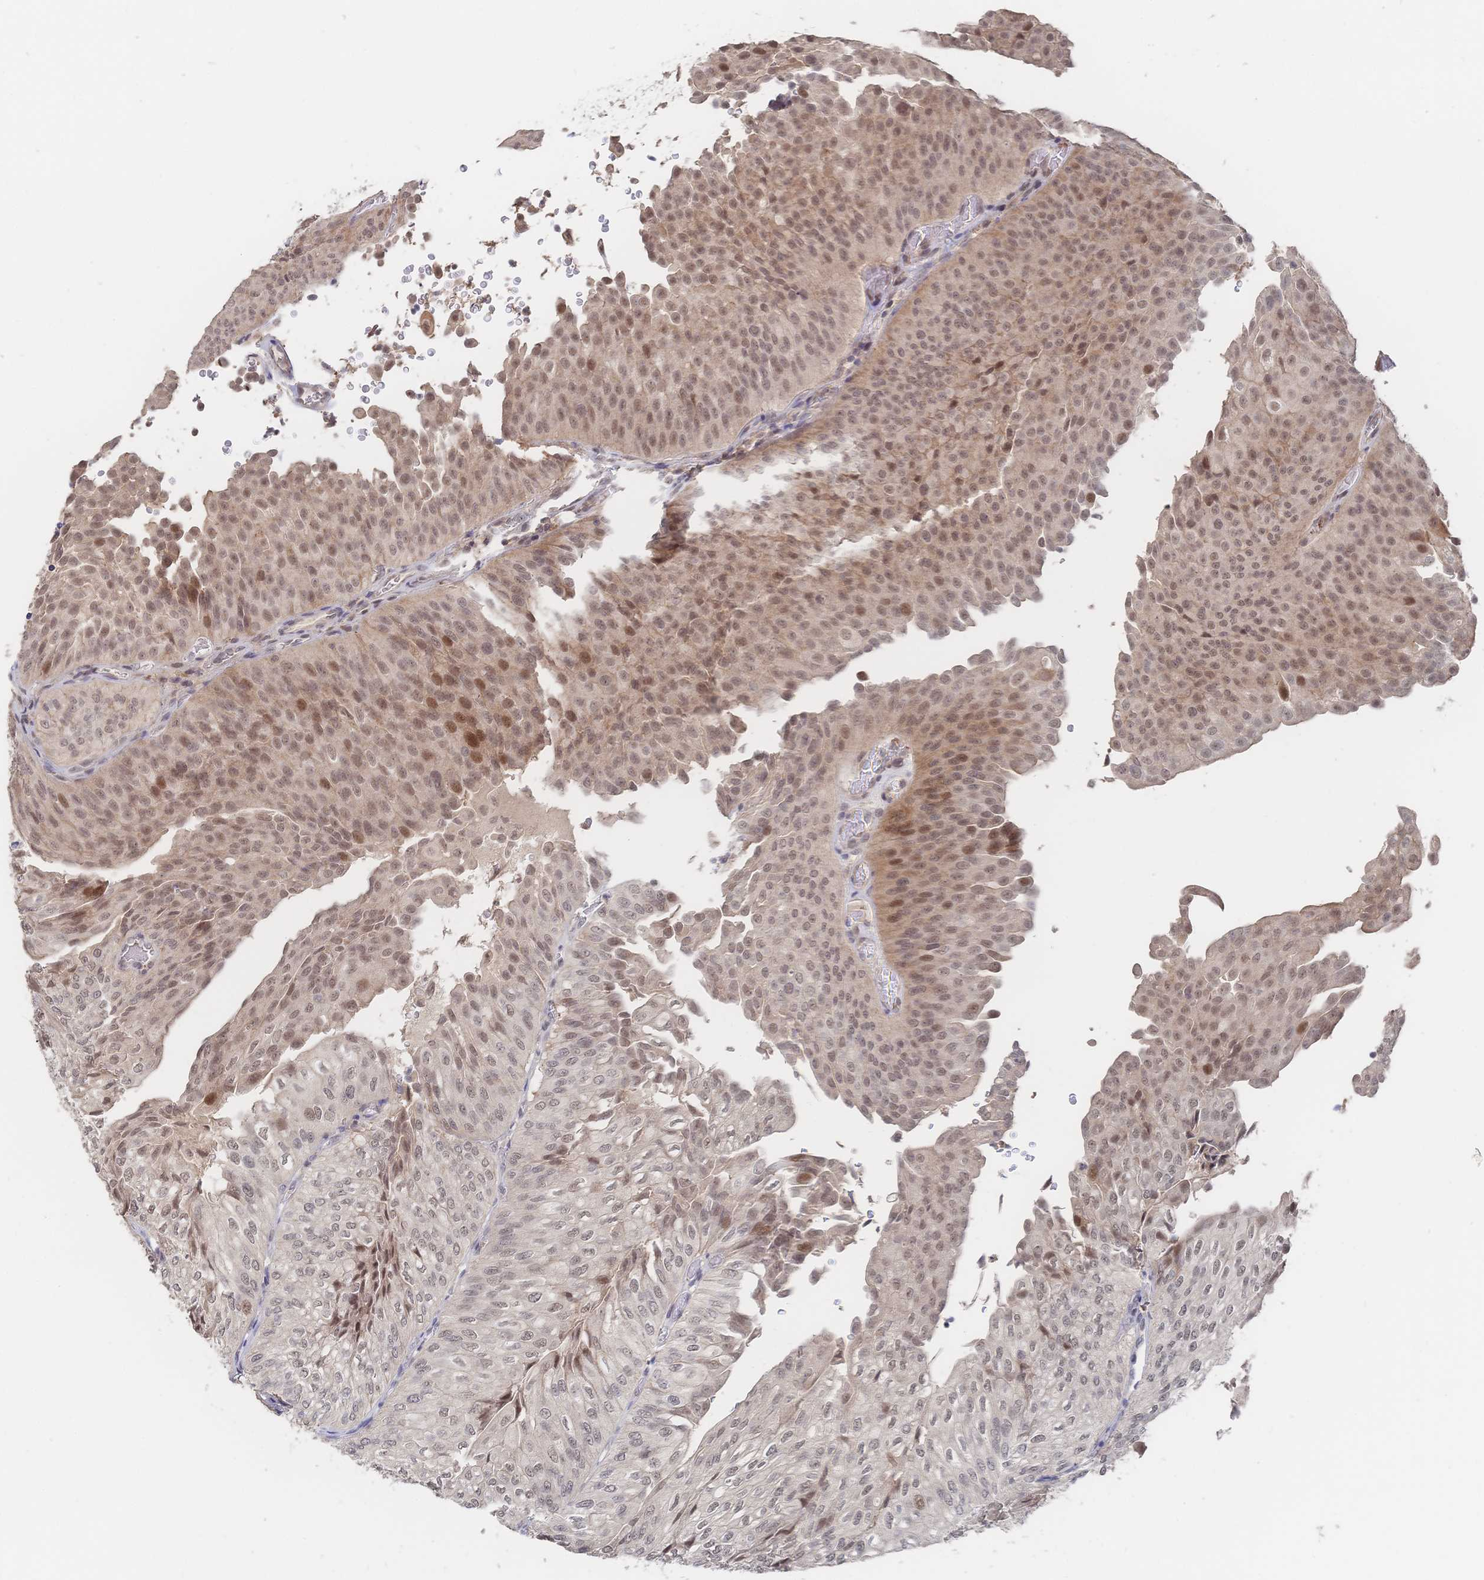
{"staining": {"intensity": "moderate", "quantity": "25%-75%", "location": "nuclear"}, "tissue": "urothelial cancer", "cell_type": "Tumor cells", "image_type": "cancer", "snomed": [{"axis": "morphology", "description": "Urothelial carcinoma, NOS"}, {"axis": "topography", "description": "Urinary bladder"}], "caption": "Immunohistochemistry of human transitional cell carcinoma reveals medium levels of moderate nuclear positivity in approximately 25%-75% of tumor cells.", "gene": "LRP5", "patient": {"sex": "male", "age": 62}}